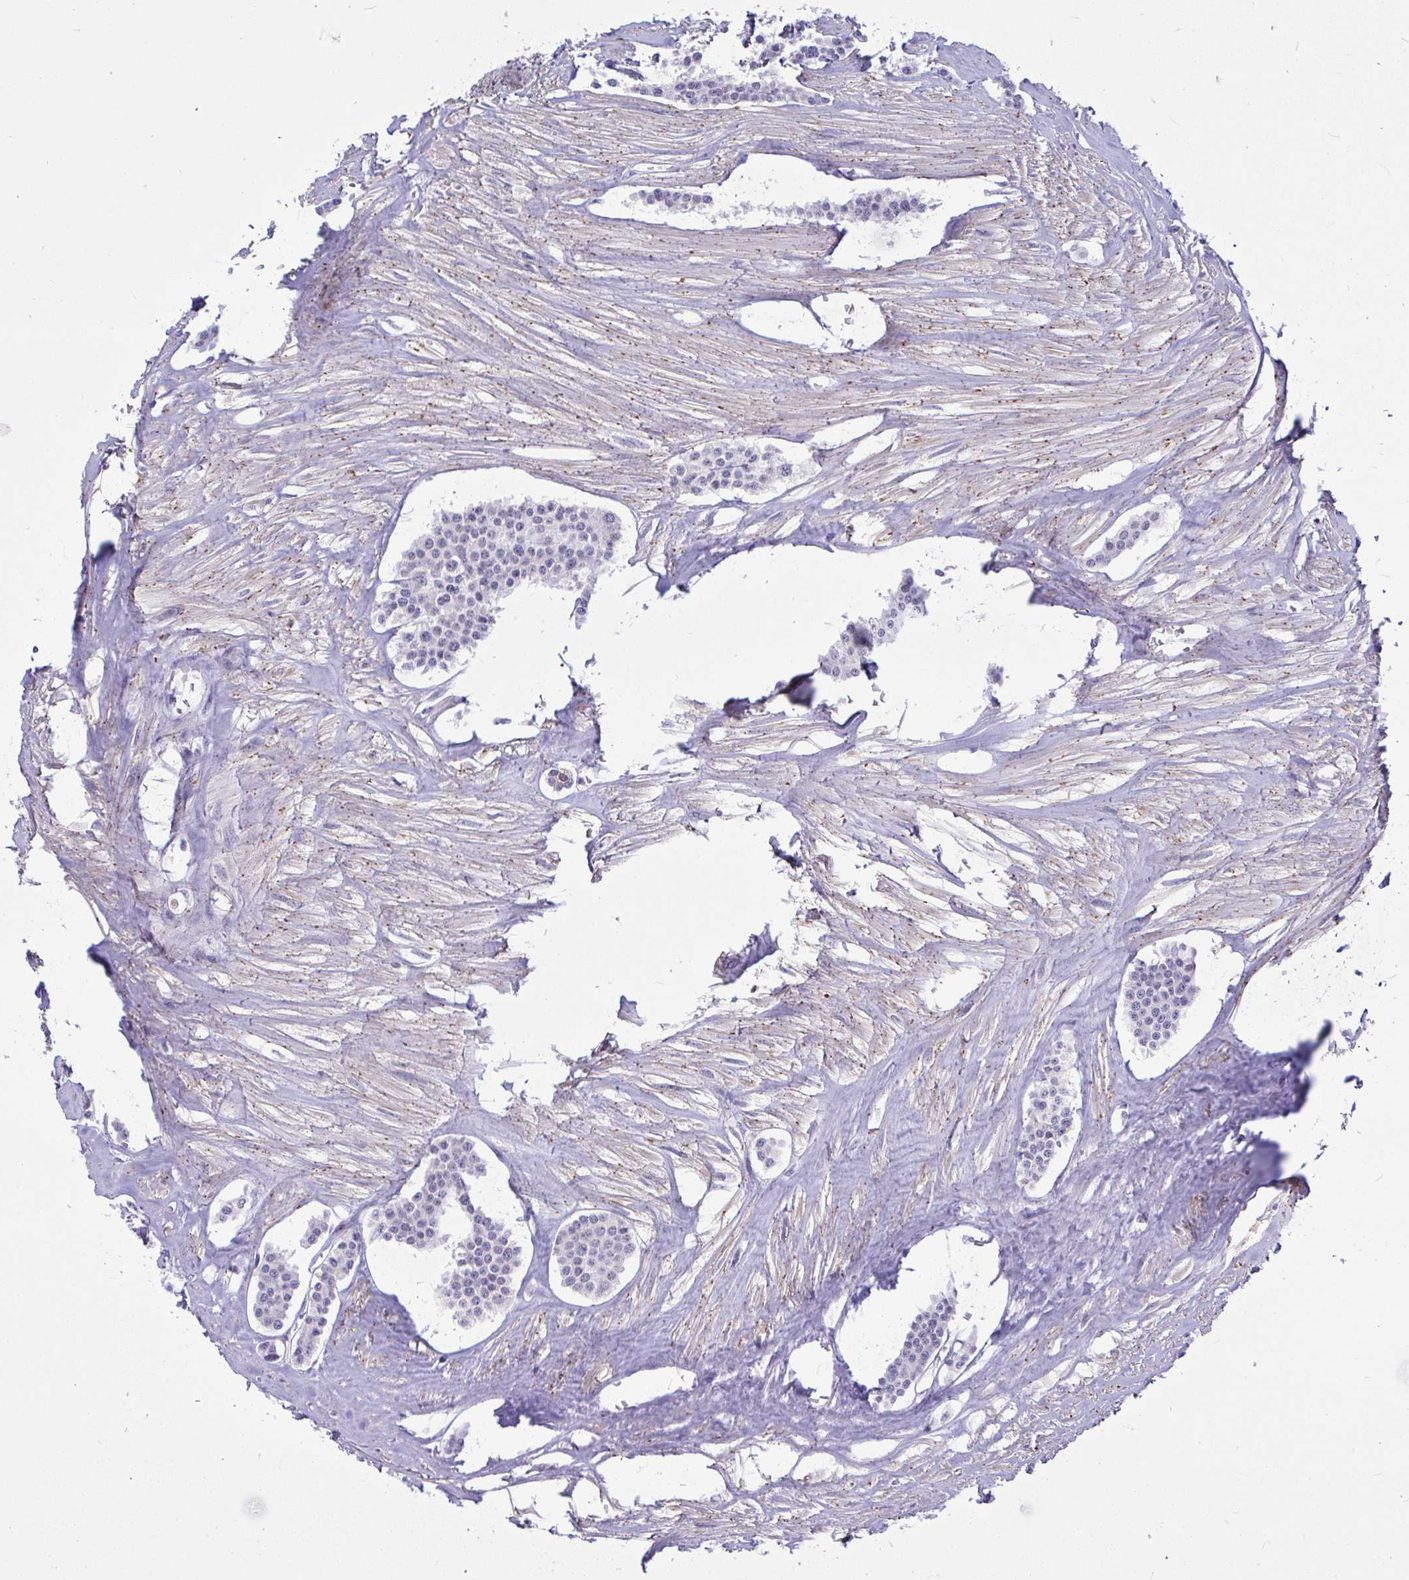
{"staining": {"intensity": "negative", "quantity": "none", "location": "none"}, "tissue": "carcinoid", "cell_type": "Tumor cells", "image_type": "cancer", "snomed": [{"axis": "morphology", "description": "Carcinoid, malignant, NOS"}, {"axis": "topography", "description": "Small intestine"}], "caption": "IHC histopathology image of carcinoid (malignant) stained for a protein (brown), which reveals no positivity in tumor cells.", "gene": "SLC25A51", "patient": {"sex": "male", "age": 60}}